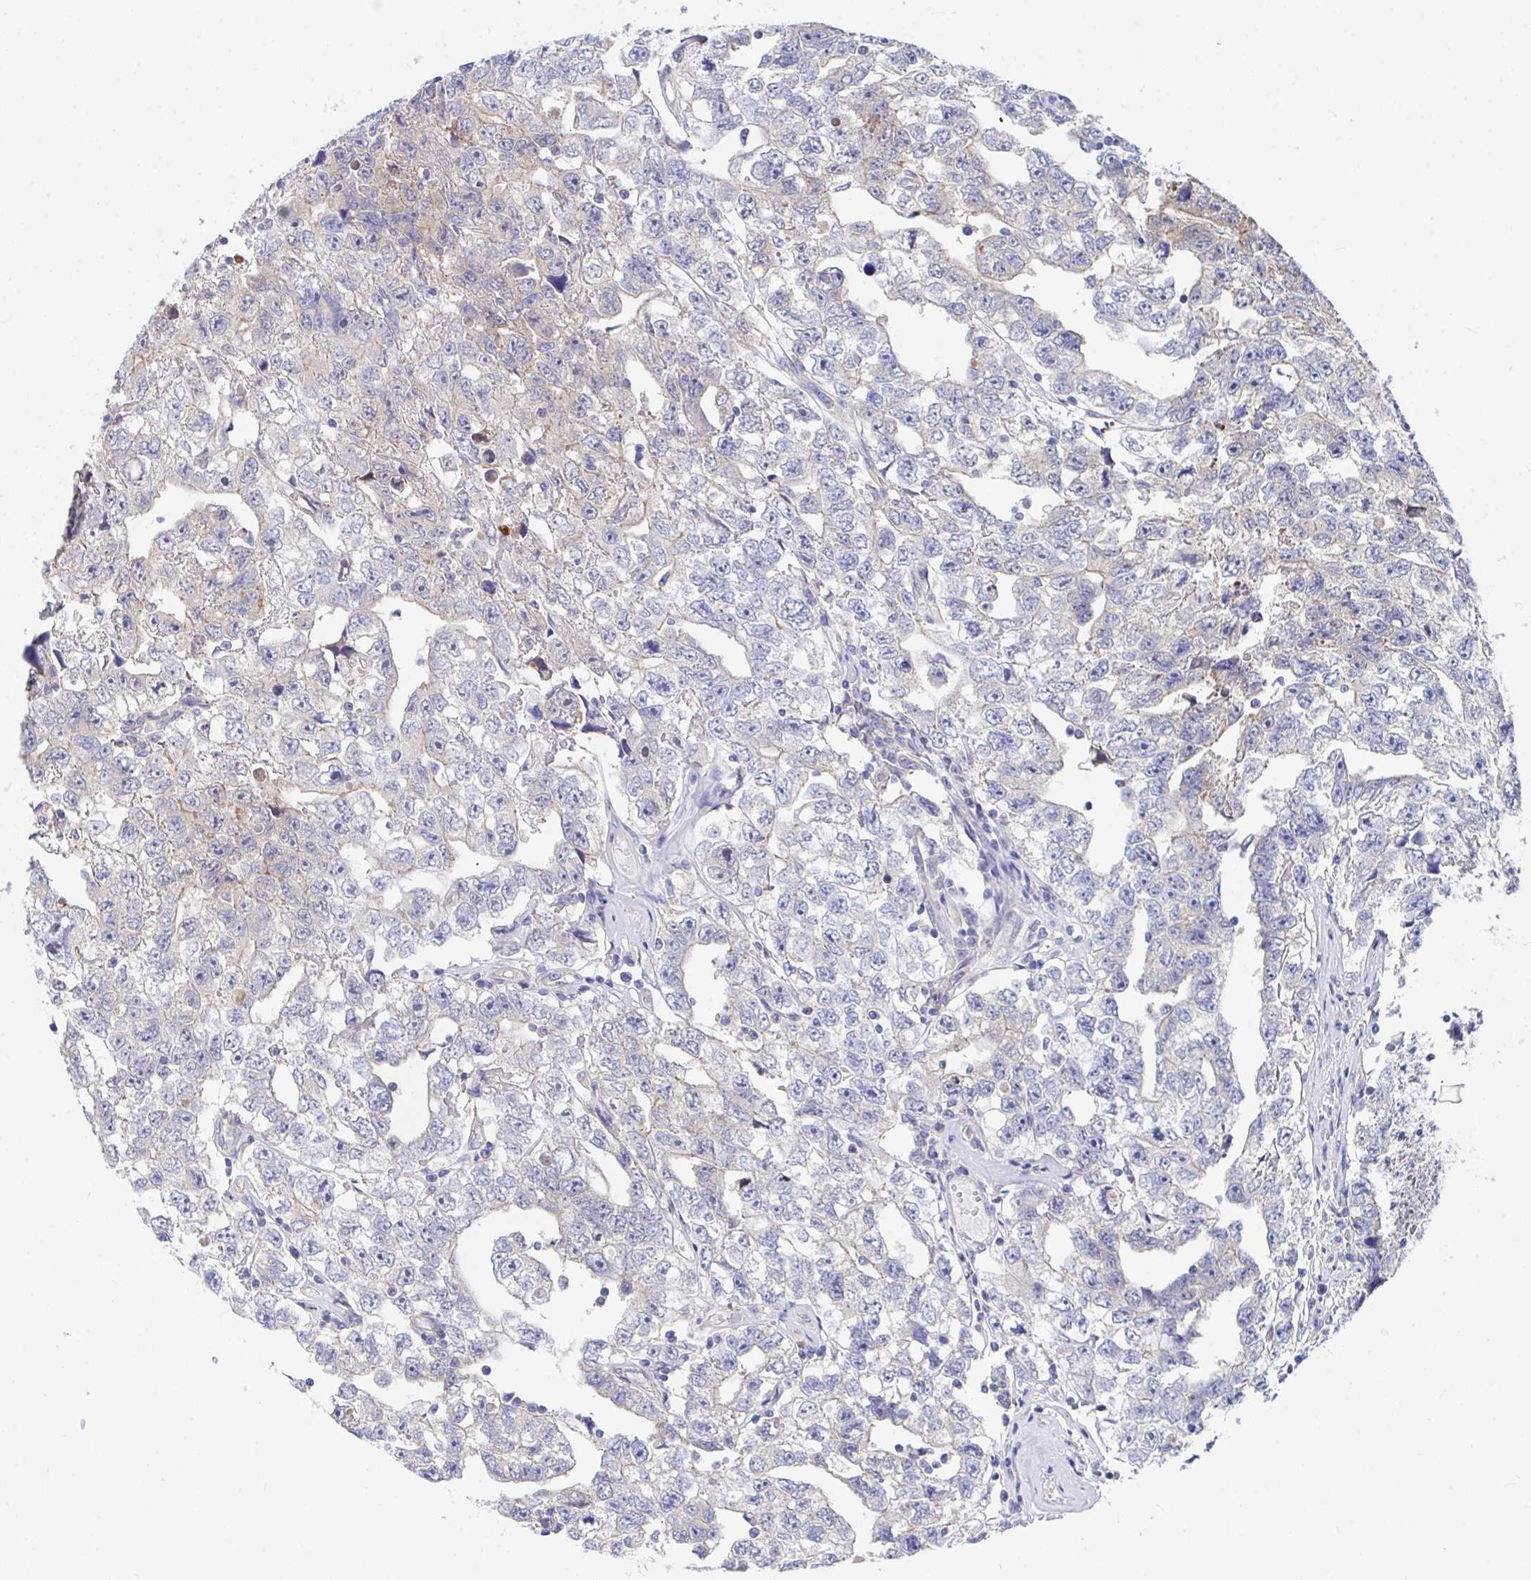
{"staining": {"intensity": "weak", "quantity": "<25%", "location": "cytoplasmic/membranous"}, "tissue": "testis cancer", "cell_type": "Tumor cells", "image_type": "cancer", "snomed": [{"axis": "morphology", "description": "Carcinoma, Embryonal, NOS"}, {"axis": "topography", "description": "Testis"}], "caption": "DAB immunohistochemical staining of testis cancer displays no significant expression in tumor cells.", "gene": "P2RX3", "patient": {"sex": "male", "age": 22}}